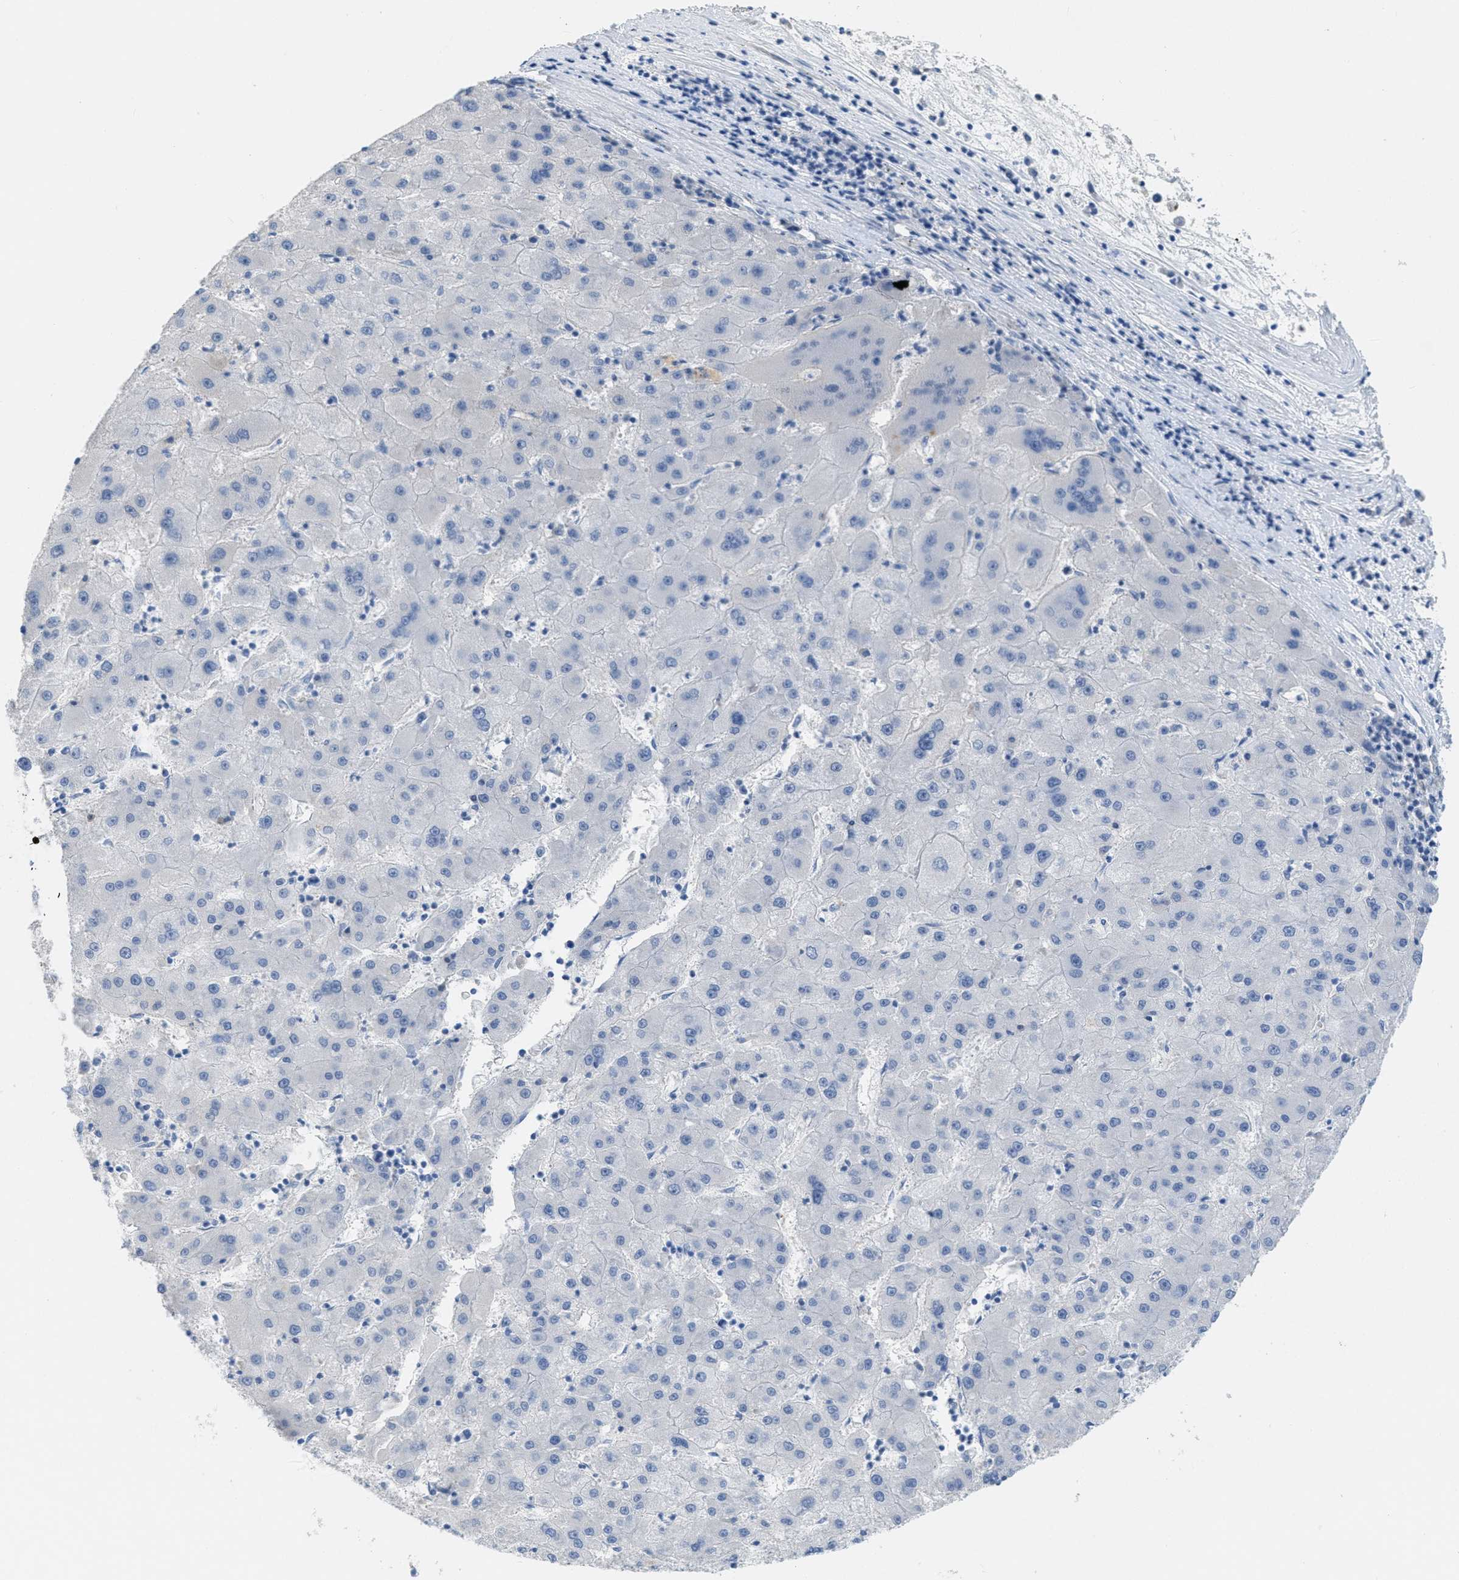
{"staining": {"intensity": "negative", "quantity": "none", "location": "none"}, "tissue": "liver cancer", "cell_type": "Tumor cells", "image_type": "cancer", "snomed": [{"axis": "morphology", "description": "Carcinoma, Hepatocellular, NOS"}, {"axis": "topography", "description": "Liver"}], "caption": "The photomicrograph exhibits no staining of tumor cells in hepatocellular carcinoma (liver). The staining is performed using DAB (3,3'-diaminobenzidine) brown chromogen with nuclei counter-stained in using hematoxylin.", "gene": "CNNM4", "patient": {"sex": "male", "age": 72}}